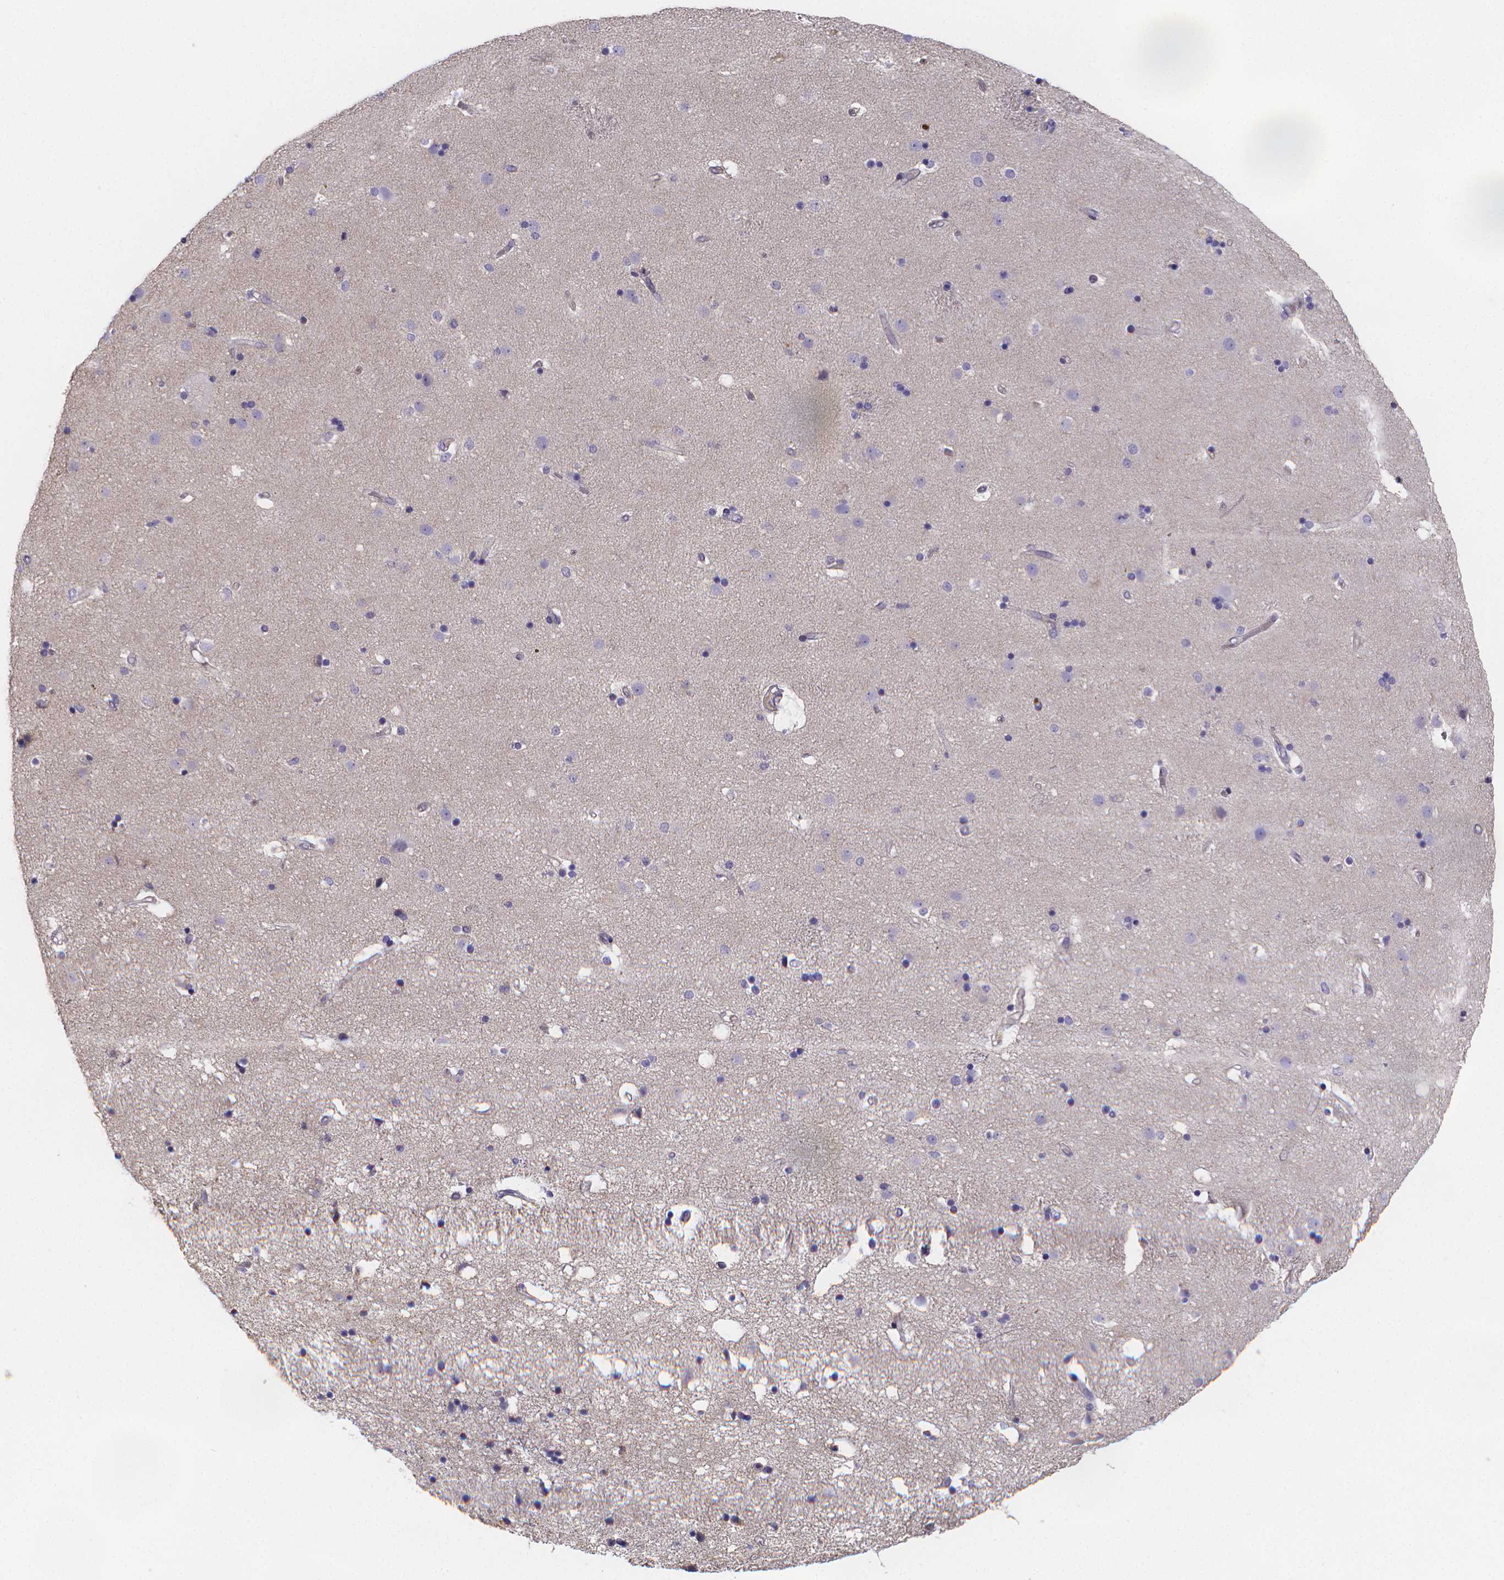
{"staining": {"intensity": "negative", "quantity": "none", "location": "none"}, "tissue": "caudate", "cell_type": "Glial cells", "image_type": "normal", "snomed": [{"axis": "morphology", "description": "Normal tissue, NOS"}, {"axis": "topography", "description": "Lateral ventricle wall"}], "caption": "High power microscopy image of an immunohistochemistry photomicrograph of unremarkable caudate, revealing no significant positivity in glial cells.", "gene": "PAH", "patient": {"sex": "female", "age": 71}}